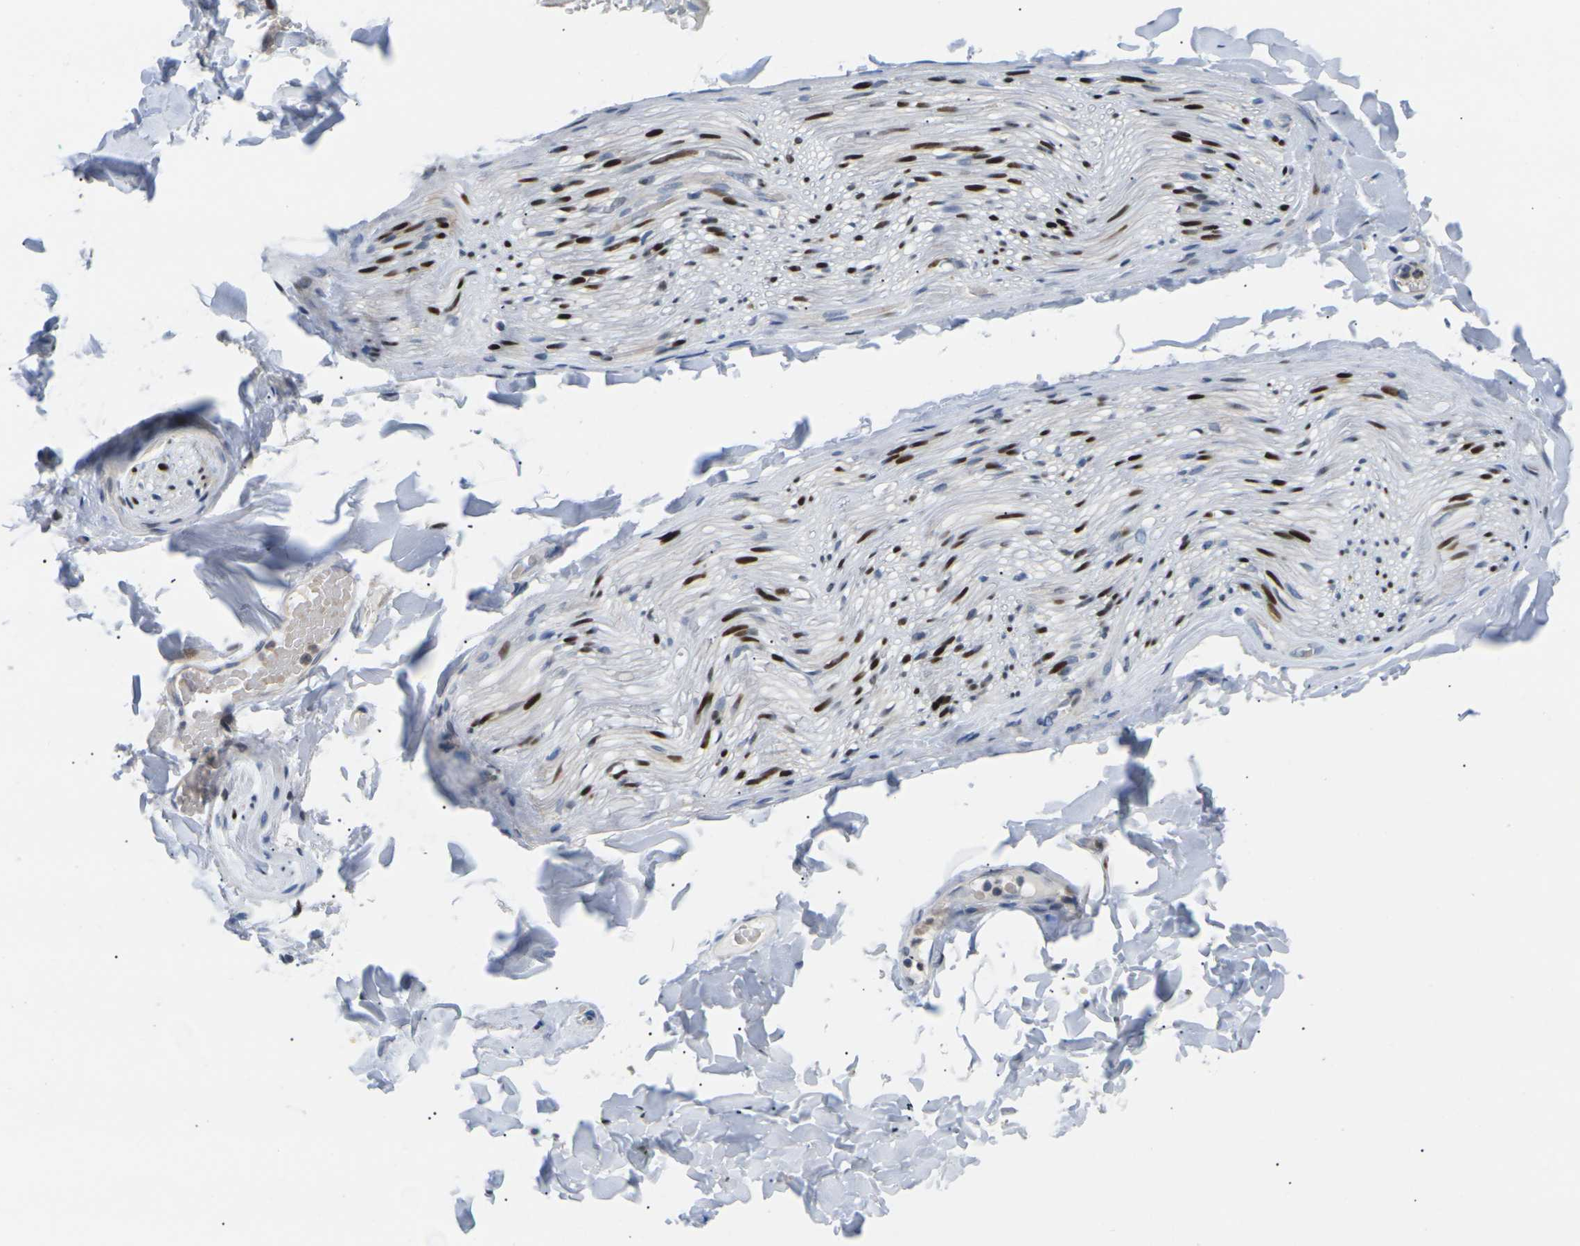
{"staining": {"intensity": "strong", "quantity": "25%-75%", "location": "nuclear"}, "tissue": "adipose tissue", "cell_type": "Adipocytes", "image_type": "normal", "snomed": [{"axis": "morphology", "description": "Normal tissue, NOS"}, {"axis": "topography", "description": "Peripheral nerve tissue"}], "caption": "Normal adipose tissue displays strong nuclear positivity in about 25%-75% of adipocytes, visualized by immunohistochemistry.", "gene": "RPS6KA3", "patient": {"sex": "male", "age": 70}}